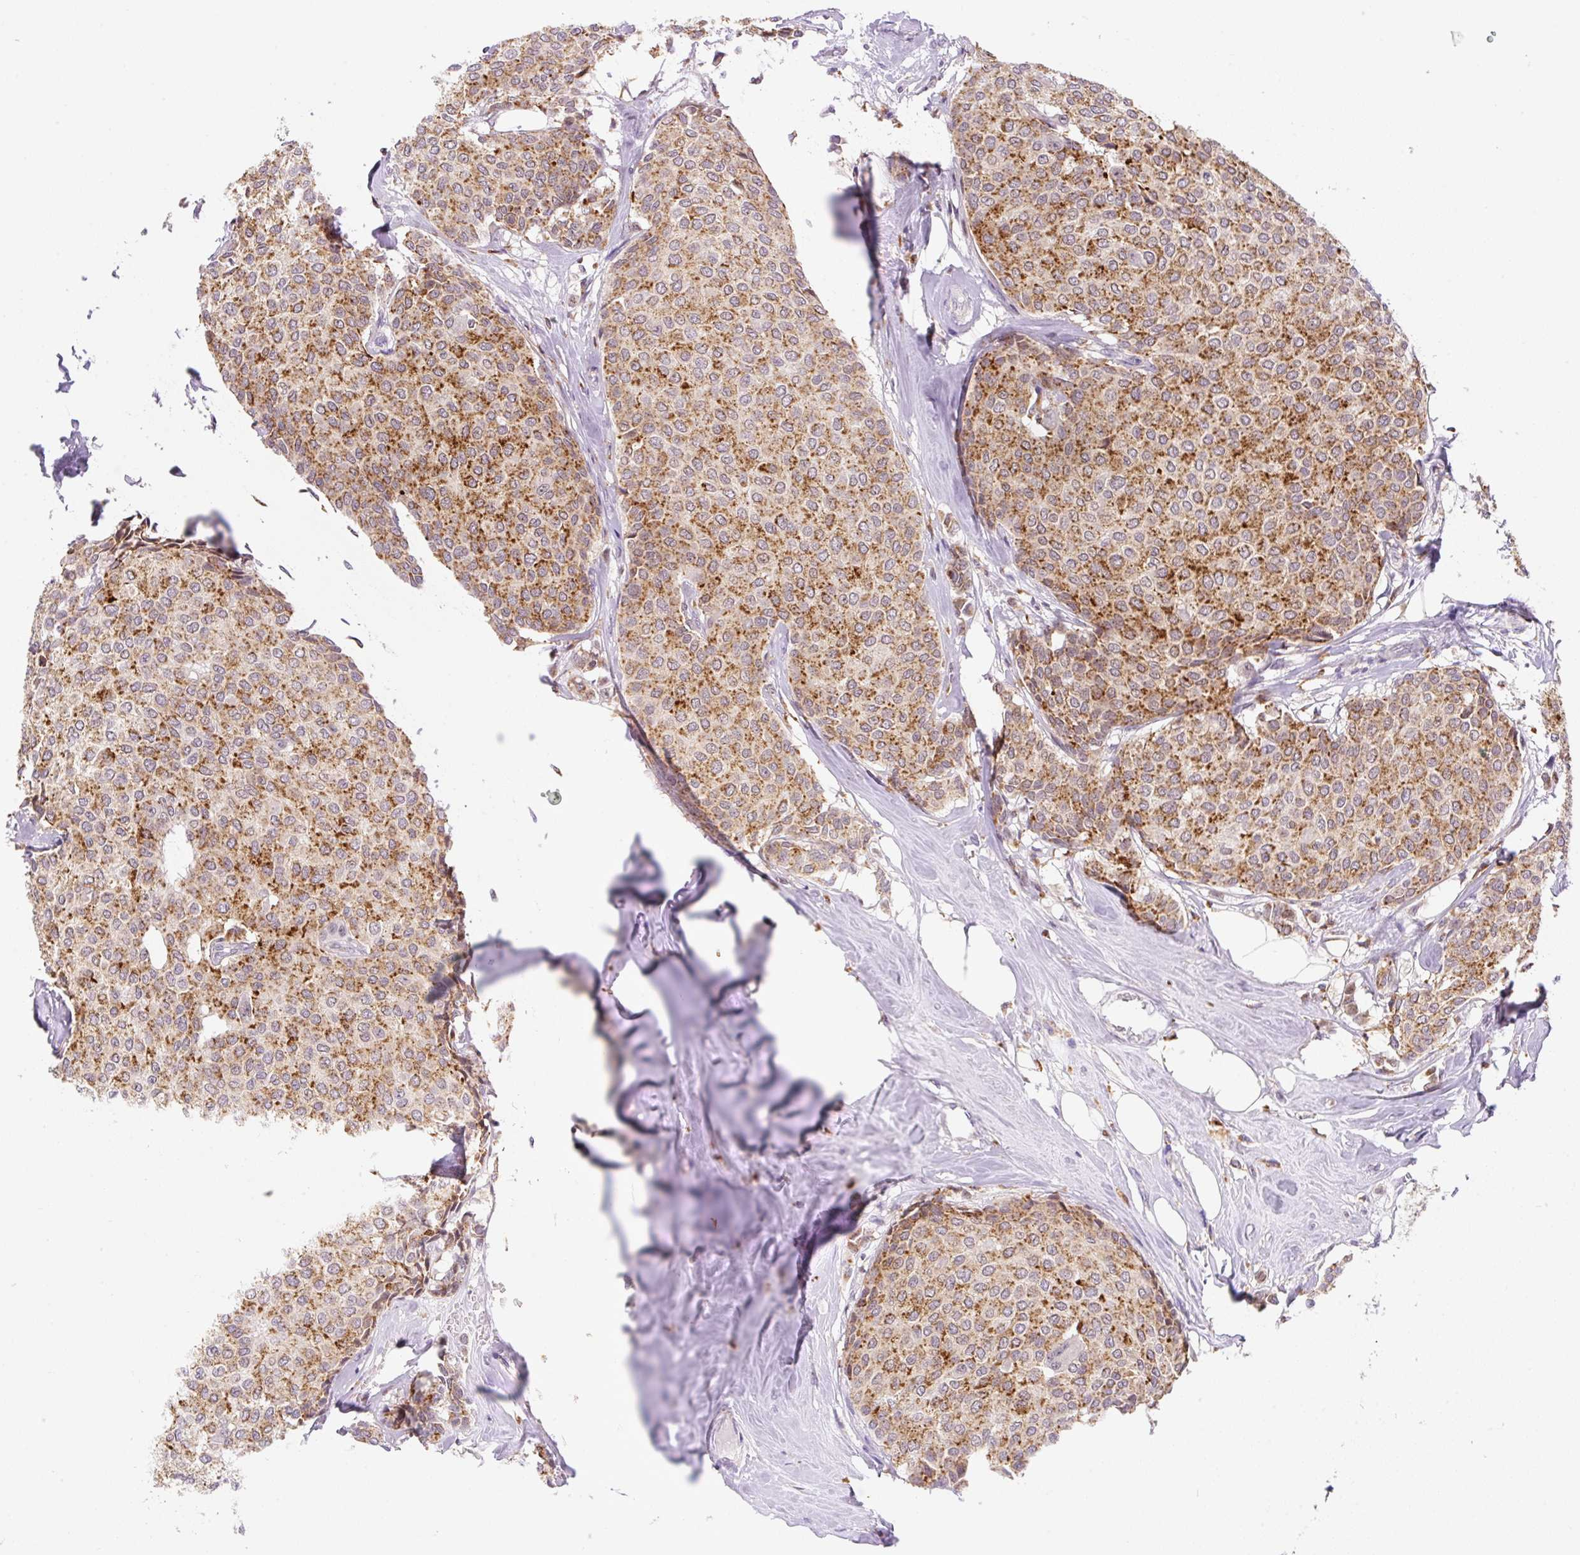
{"staining": {"intensity": "moderate", "quantity": ">75%", "location": "cytoplasmic/membranous"}, "tissue": "breast cancer", "cell_type": "Tumor cells", "image_type": "cancer", "snomed": [{"axis": "morphology", "description": "Duct carcinoma"}, {"axis": "topography", "description": "Breast"}], "caption": "This photomicrograph displays immunohistochemistry (IHC) staining of breast cancer, with medium moderate cytoplasmic/membranous staining in approximately >75% of tumor cells.", "gene": "CEBPZOS", "patient": {"sex": "female", "age": 47}}